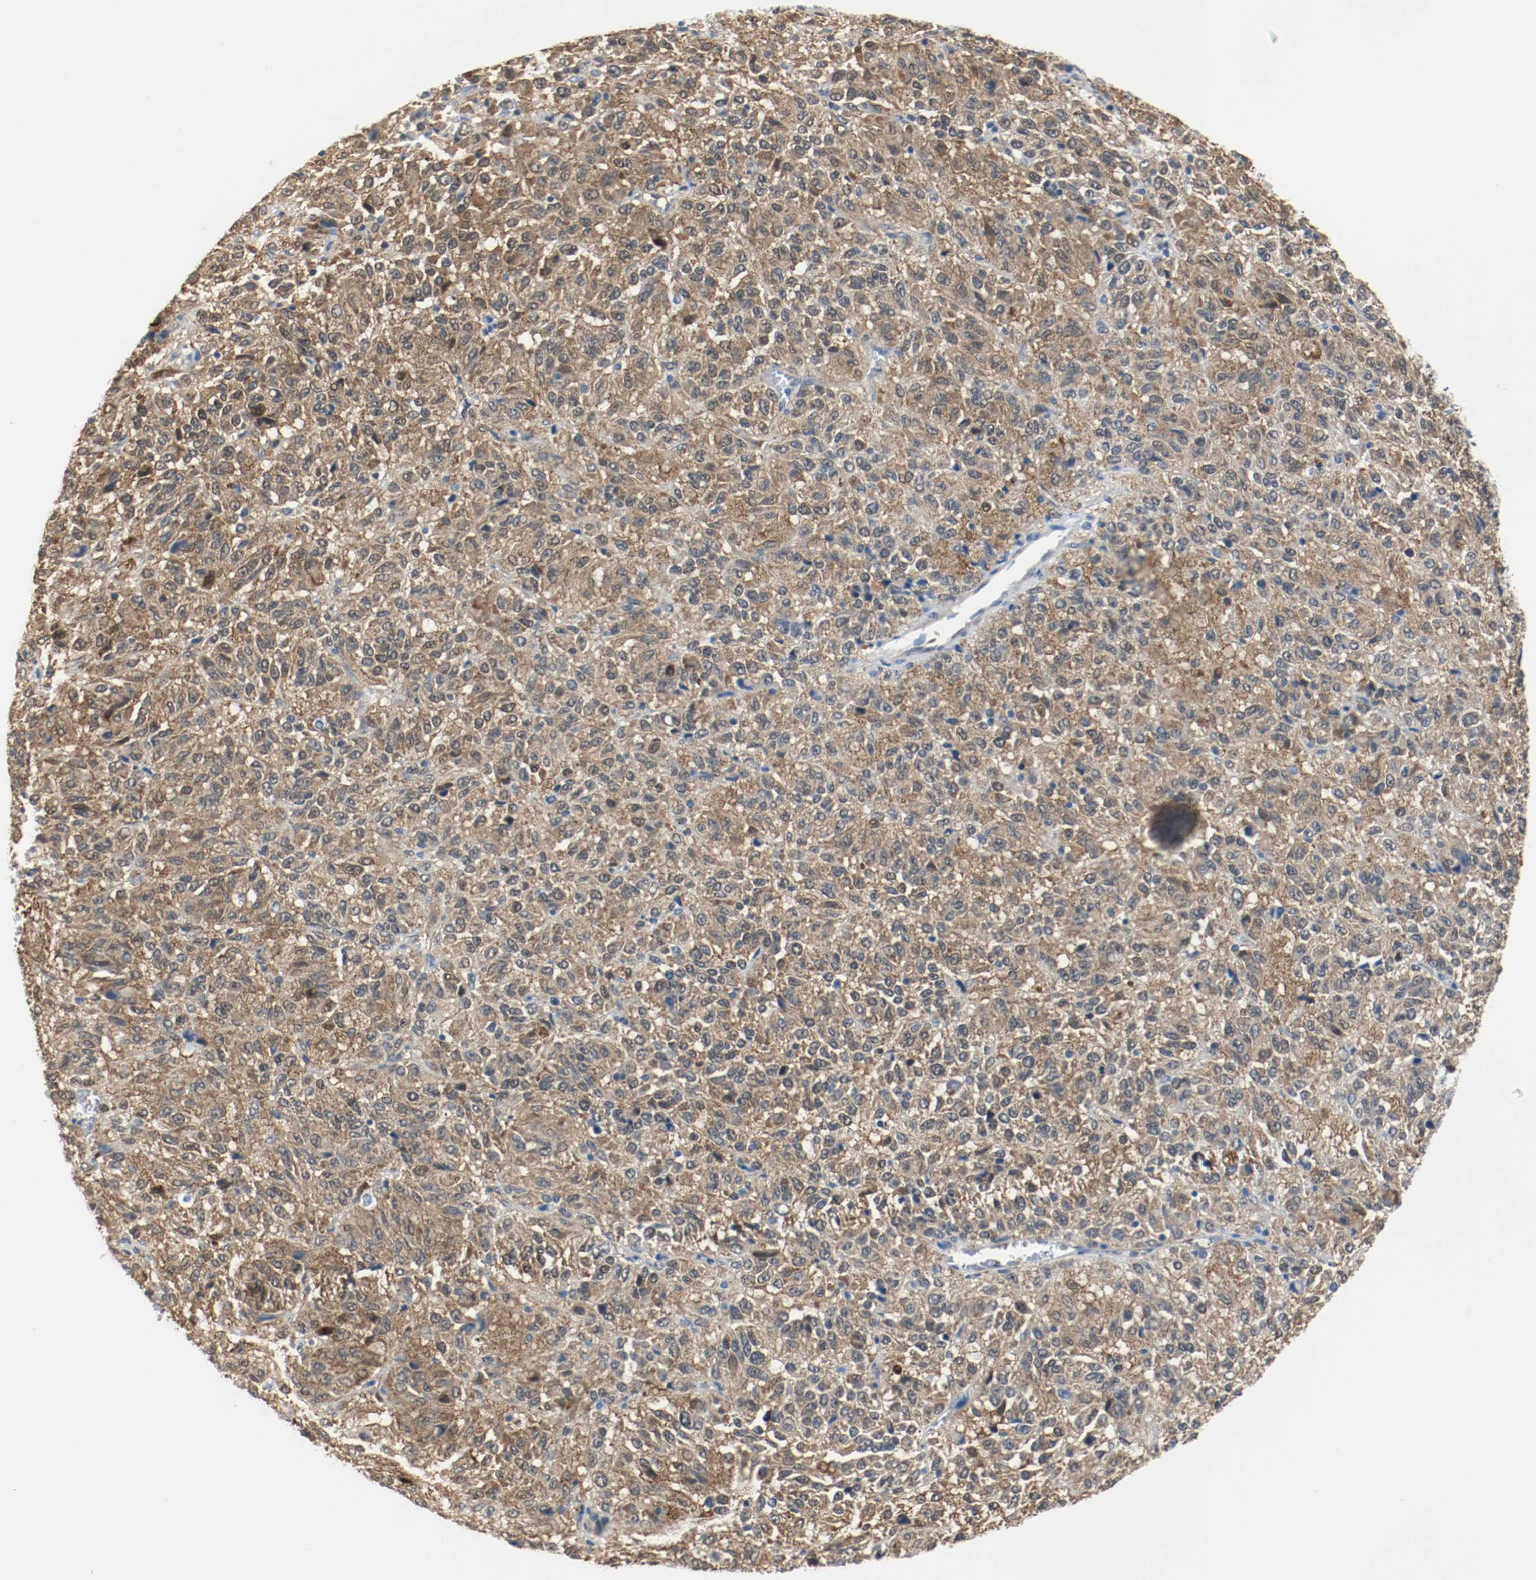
{"staining": {"intensity": "moderate", "quantity": ">75%", "location": "cytoplasmic/membranous,nuclear"}, "tissue": "melanoma", "cell_type": "Tumor cells", "image_type": "cancer", "snomed": [{"axis": "morphology", "description": "Malignant melanoma, Metastatic site"}, {"axis": "topography", "description": "Lung"}], "caption": "Moderate cytoplasmic/membranous and nuclear expression is seen in approximately >75% of tumor cells in malignant melanoma (metastatic site).", "gene": "PPME1", "patient": {"sex": "male", "age": 64}}